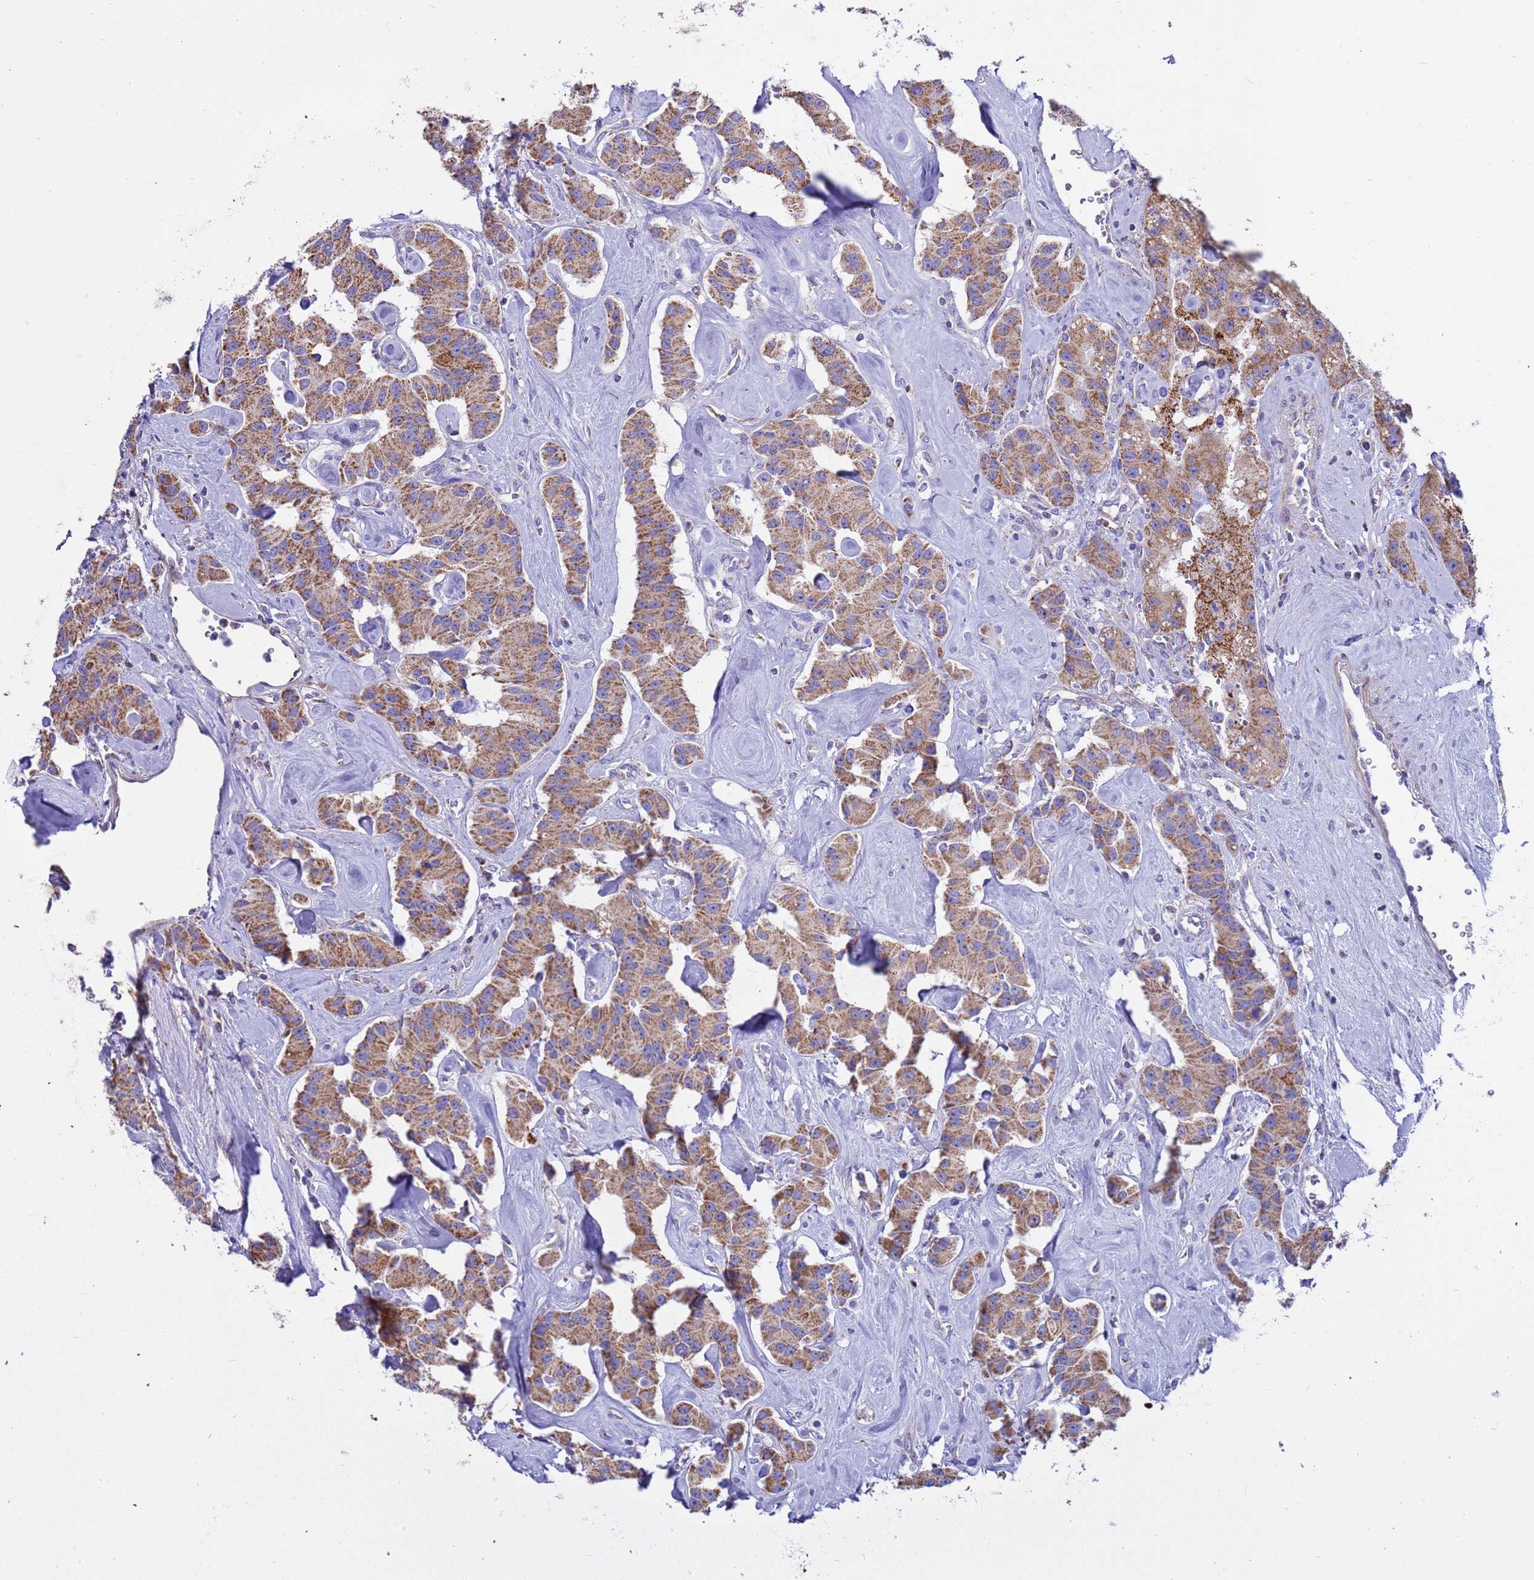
{"staining": {"intensity": "moderate", "quantity": ">75%", "location": "cytoplasmic/membranous"}, "tissue": "carcinoid", "cell_type": "Tumor cells", "image_type": "cancer", "snomed": [{"axis": "morphology", "description": "Carcinoid, malignant, NOS"}, {"axis": "topography", "description": "Pancreas"}], "caption": "DAB (3,3'-diaminobenzidine) immunohistochemical staining of carcinoid (malignant) demonstrates moderate cytoplasmic/membranous protein staining in approximately >75% of tumor cells.", "gene": "RNF165", "patient": {"sex": "male", "age": 41}}